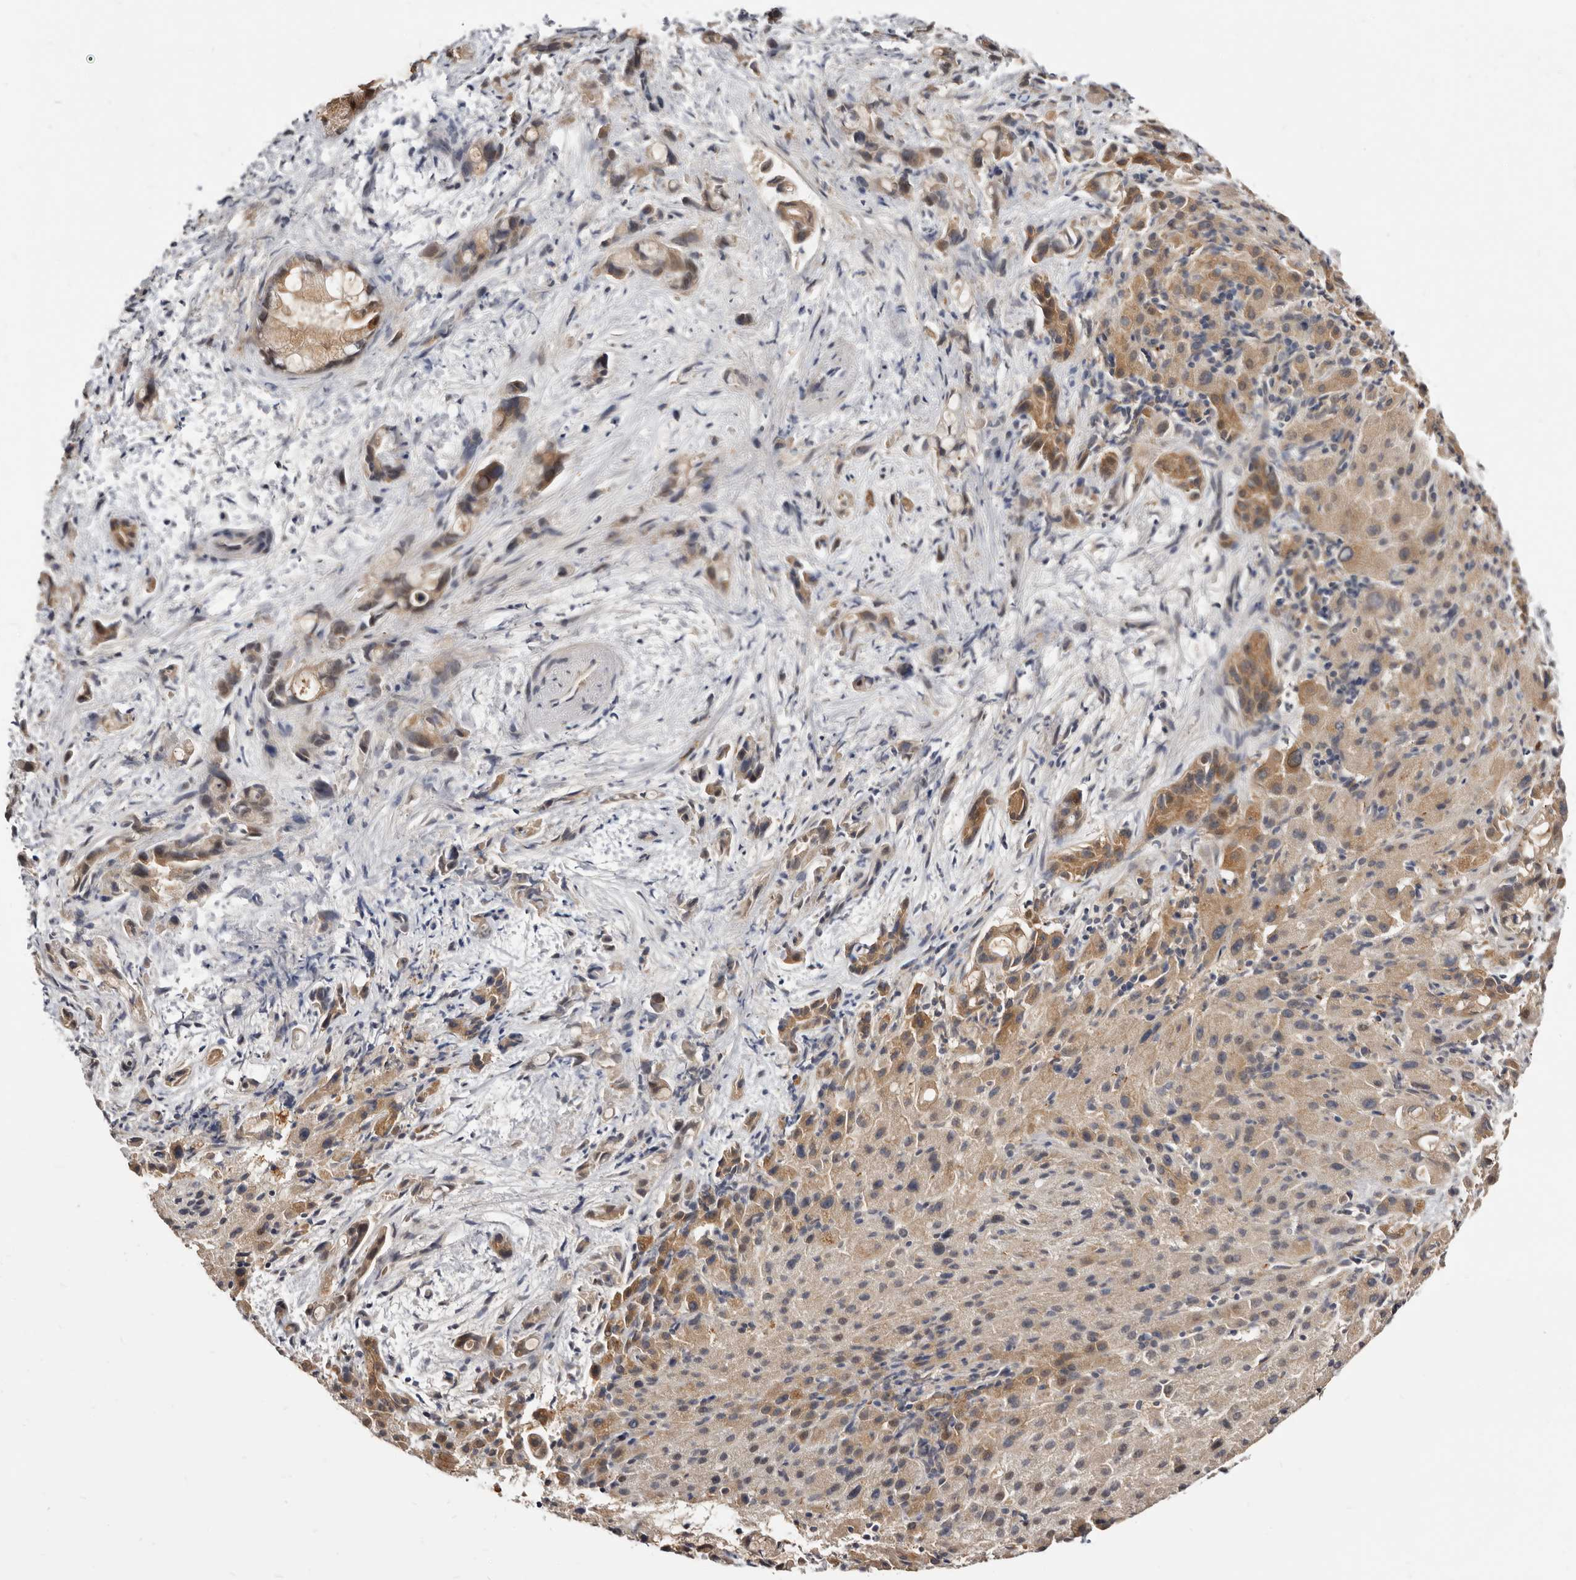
{"staining": {"intensity": "weak", "quantity": ">75%", "location": "cytoplasmic/membranous"}, "tissue": "liver cancer", "cell_type": "Tumor cells", "image_type": "cancer", "snomed": [{"axis": "morphology", "description": "Cholangiocarcinoma"}, {"axis": "topography", "description": "Liver"}], "caption": "Liver cholangiocarcinoma tissue demonstrates weak cytoplasmic/membranous staining in about >75% of tumor cells, visualized by immunohistochemistry. (IHC, brightfield microscopy, high magnification).", "gene": "TC2N", "patient": {"sex": "female", "age": 72}}